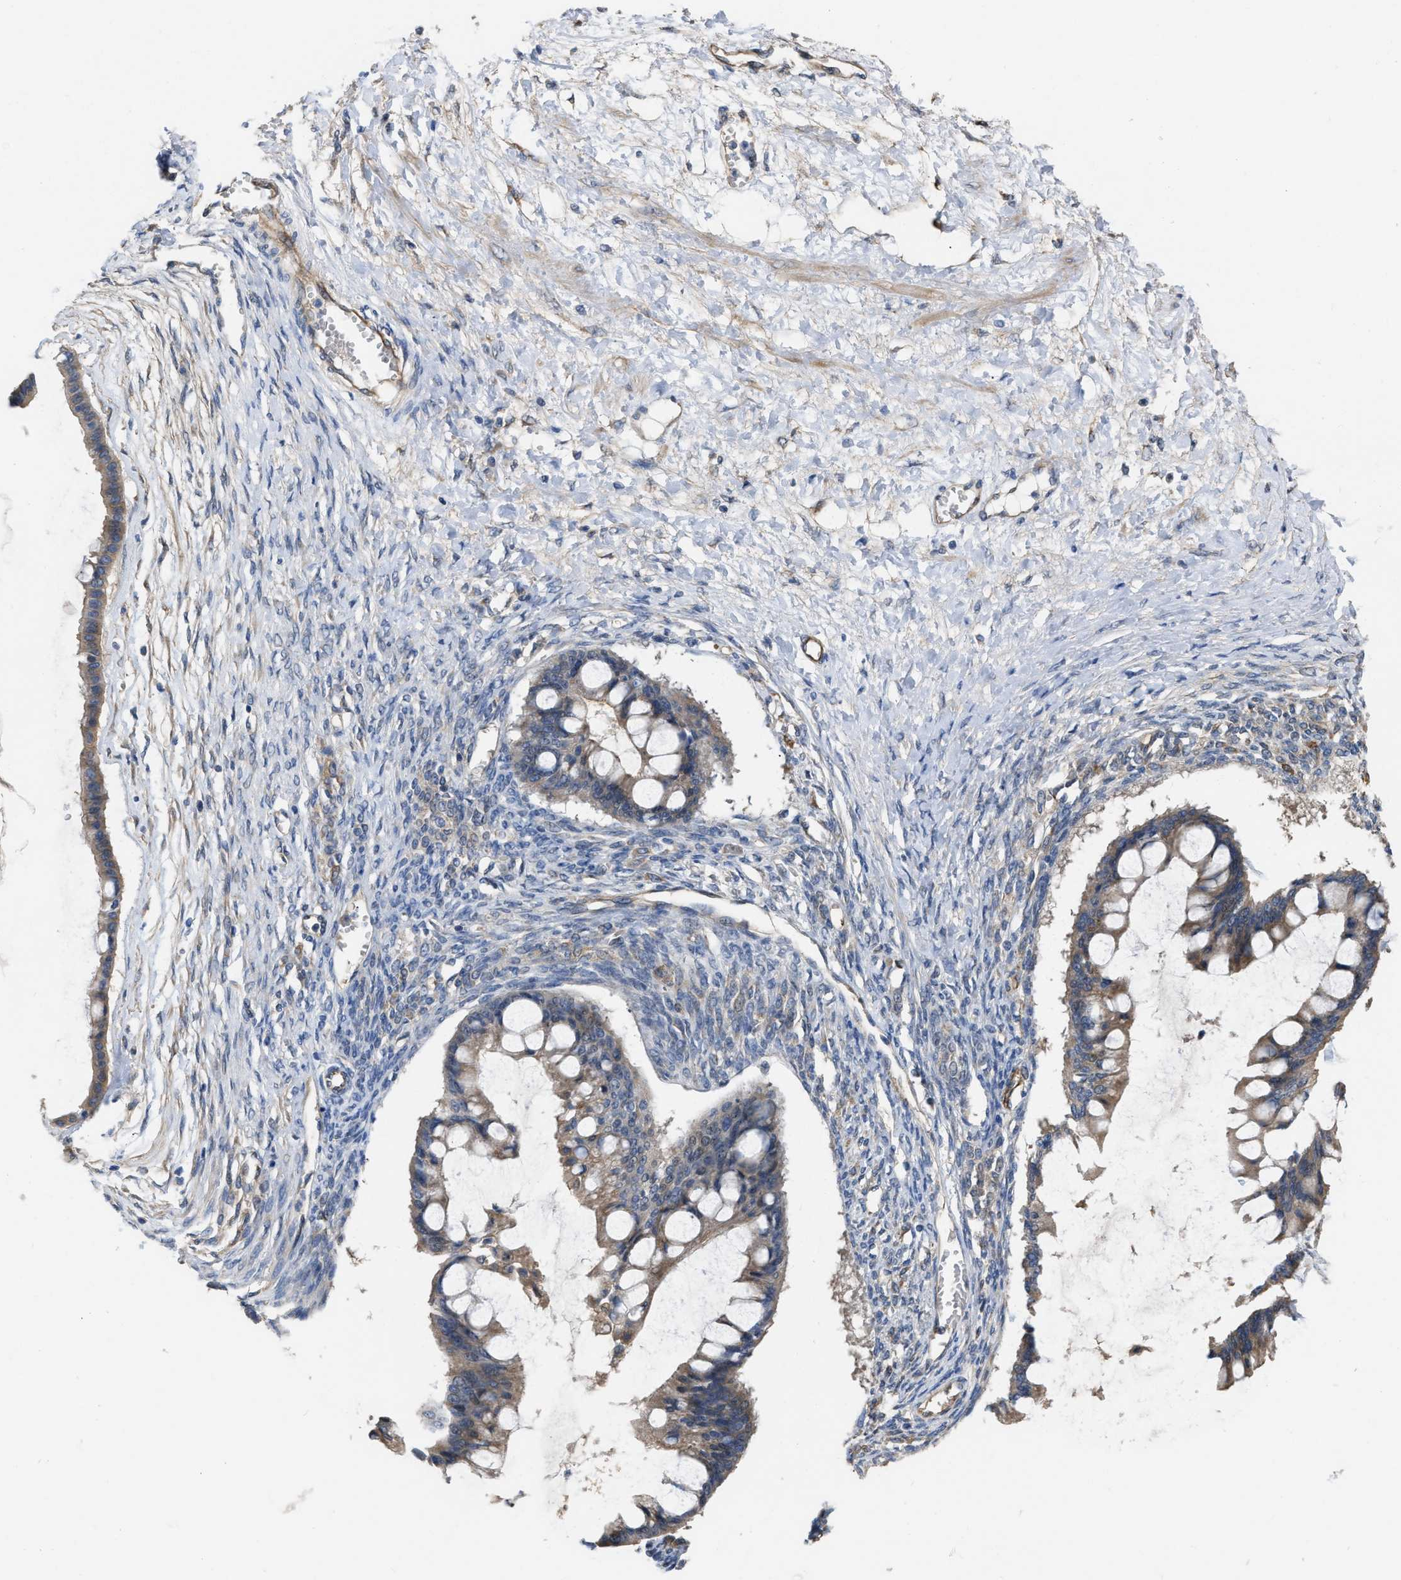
{"staining": {"intensity": "weak", "quantity": ">75%", "location": "cytoplasmic/membranous"}, "tissue": "ovarian cancer", "cell_type": "Tumor cells", "image_type": "cancer", "snomed": [{"axis": "morphology", "description": "Cystadenocarcinoma, mucinous, NOS"}, {"axis": "topography", "description": "Ovary"}], "caption": "Immunohistochemistry (DAB (3,3'-diaminobenzidine)) staining of ovarian mucinous cystadenocarcinoma reveals weak cytoplasmic/membranous protein expression in about >75% of tumor cells.", "gene": "SLC4A11", "patient": {"sex": "female", "age": 73}}